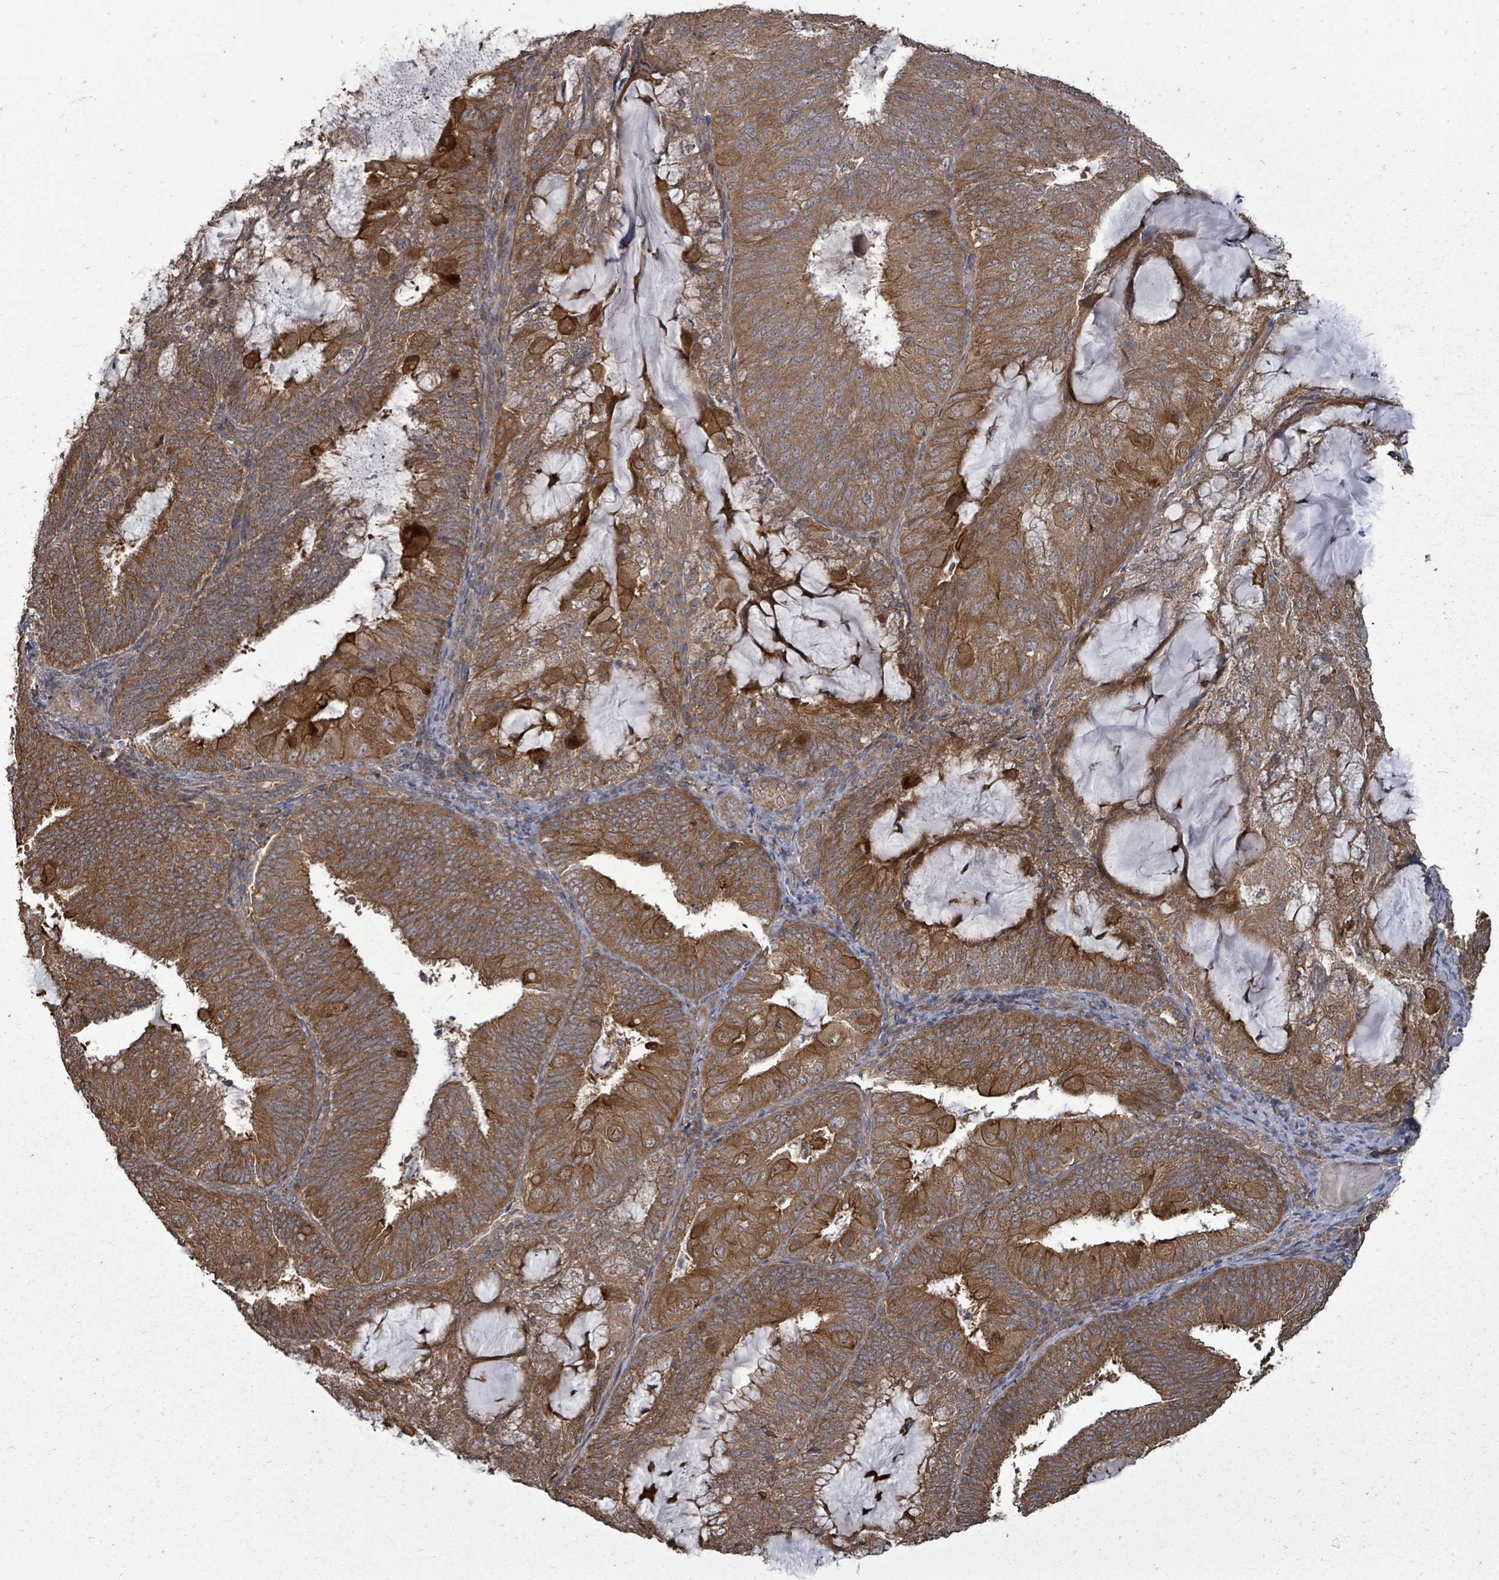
{"staining": {"intensity": "strong", "quantity": ">75%", "location": "cytoplasmic/membranous"}, "tissue": "endometrial cancer", "cell_type": "Tumor cells", "image_type": "cancer", "snomed": [{"axis": "morphology", "description": "Adenocarcinoma, NOS"}, {"axis": "topography", "description": "Endometrium"}], "caption": "High-power microscopy captured an immunohistochemistry (IHC) photomicrograph of endometrial adenocarcinoma, revealing strong cytoplasmic/membranous expression in approximately >75% of tumor cells. The staining was performed using DAB (3,3'-diaminobenzidine), with brown indicating positive protein expression. Nuclei are stained blue with hematoxylin.", "gene": "EIF3C", "patient": {"sex": "female", "age": 81}}